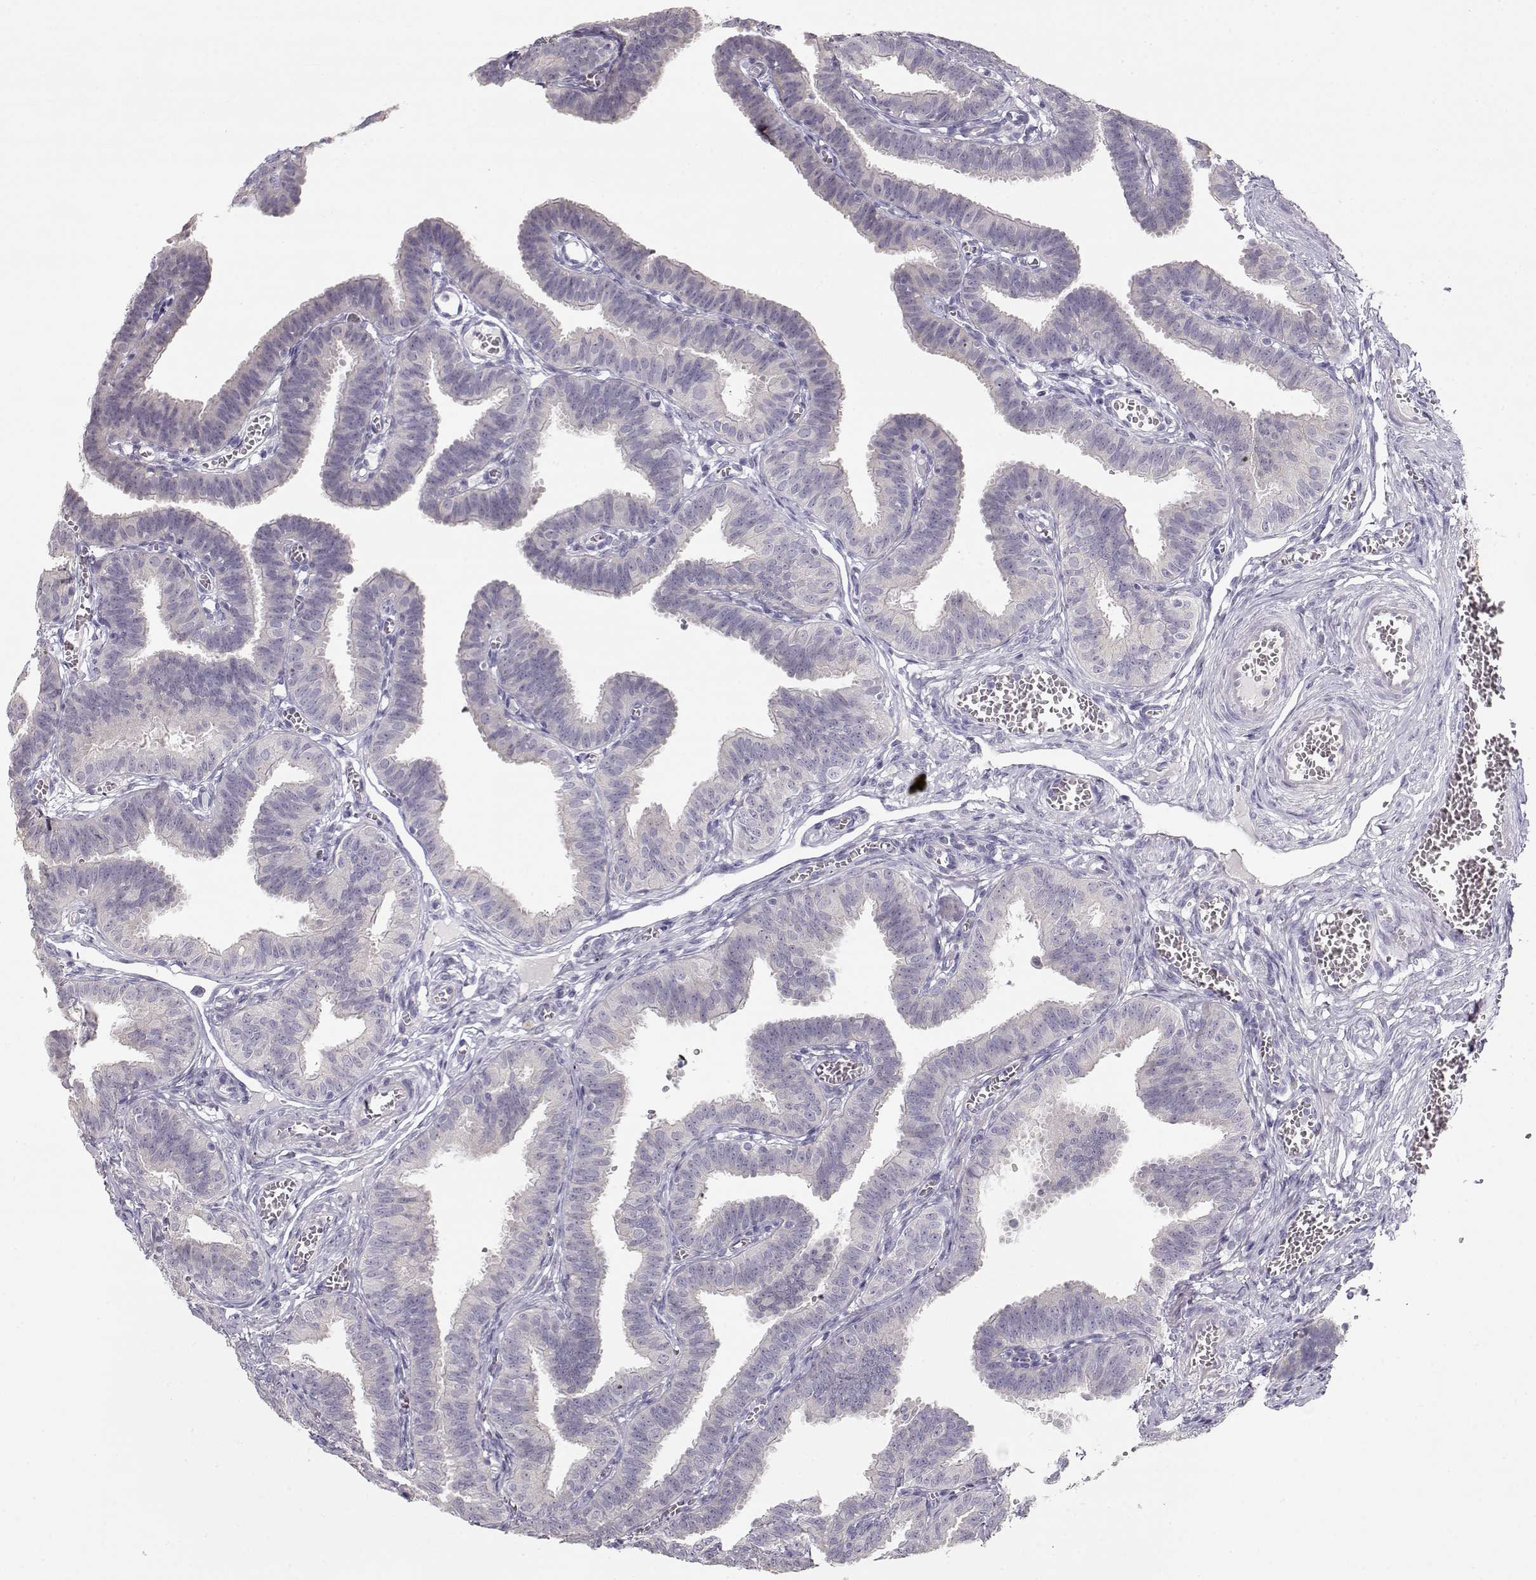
{"staining": {"intensity": "weak", "quantity": "<25%", "location": "cytoplasmic/membranous"}, "tissue": "fallopian tube", "cell_type": "Glandular cells", "image_type": "normal", "snomed": [{"axis": "morphology", "description": "Normal tissue, NOS"}, {"axis": "topography", "description": "Fallopian tube"}], "caption": "The micrograph demonstrates no staining of glandular cells in normal fallopian tube. (Brightfield microscopy of DAB immunohistochemistry at high magnification).", "gene": "GLIPR1L2", "patient": {"sex": "female", "age": 25}}